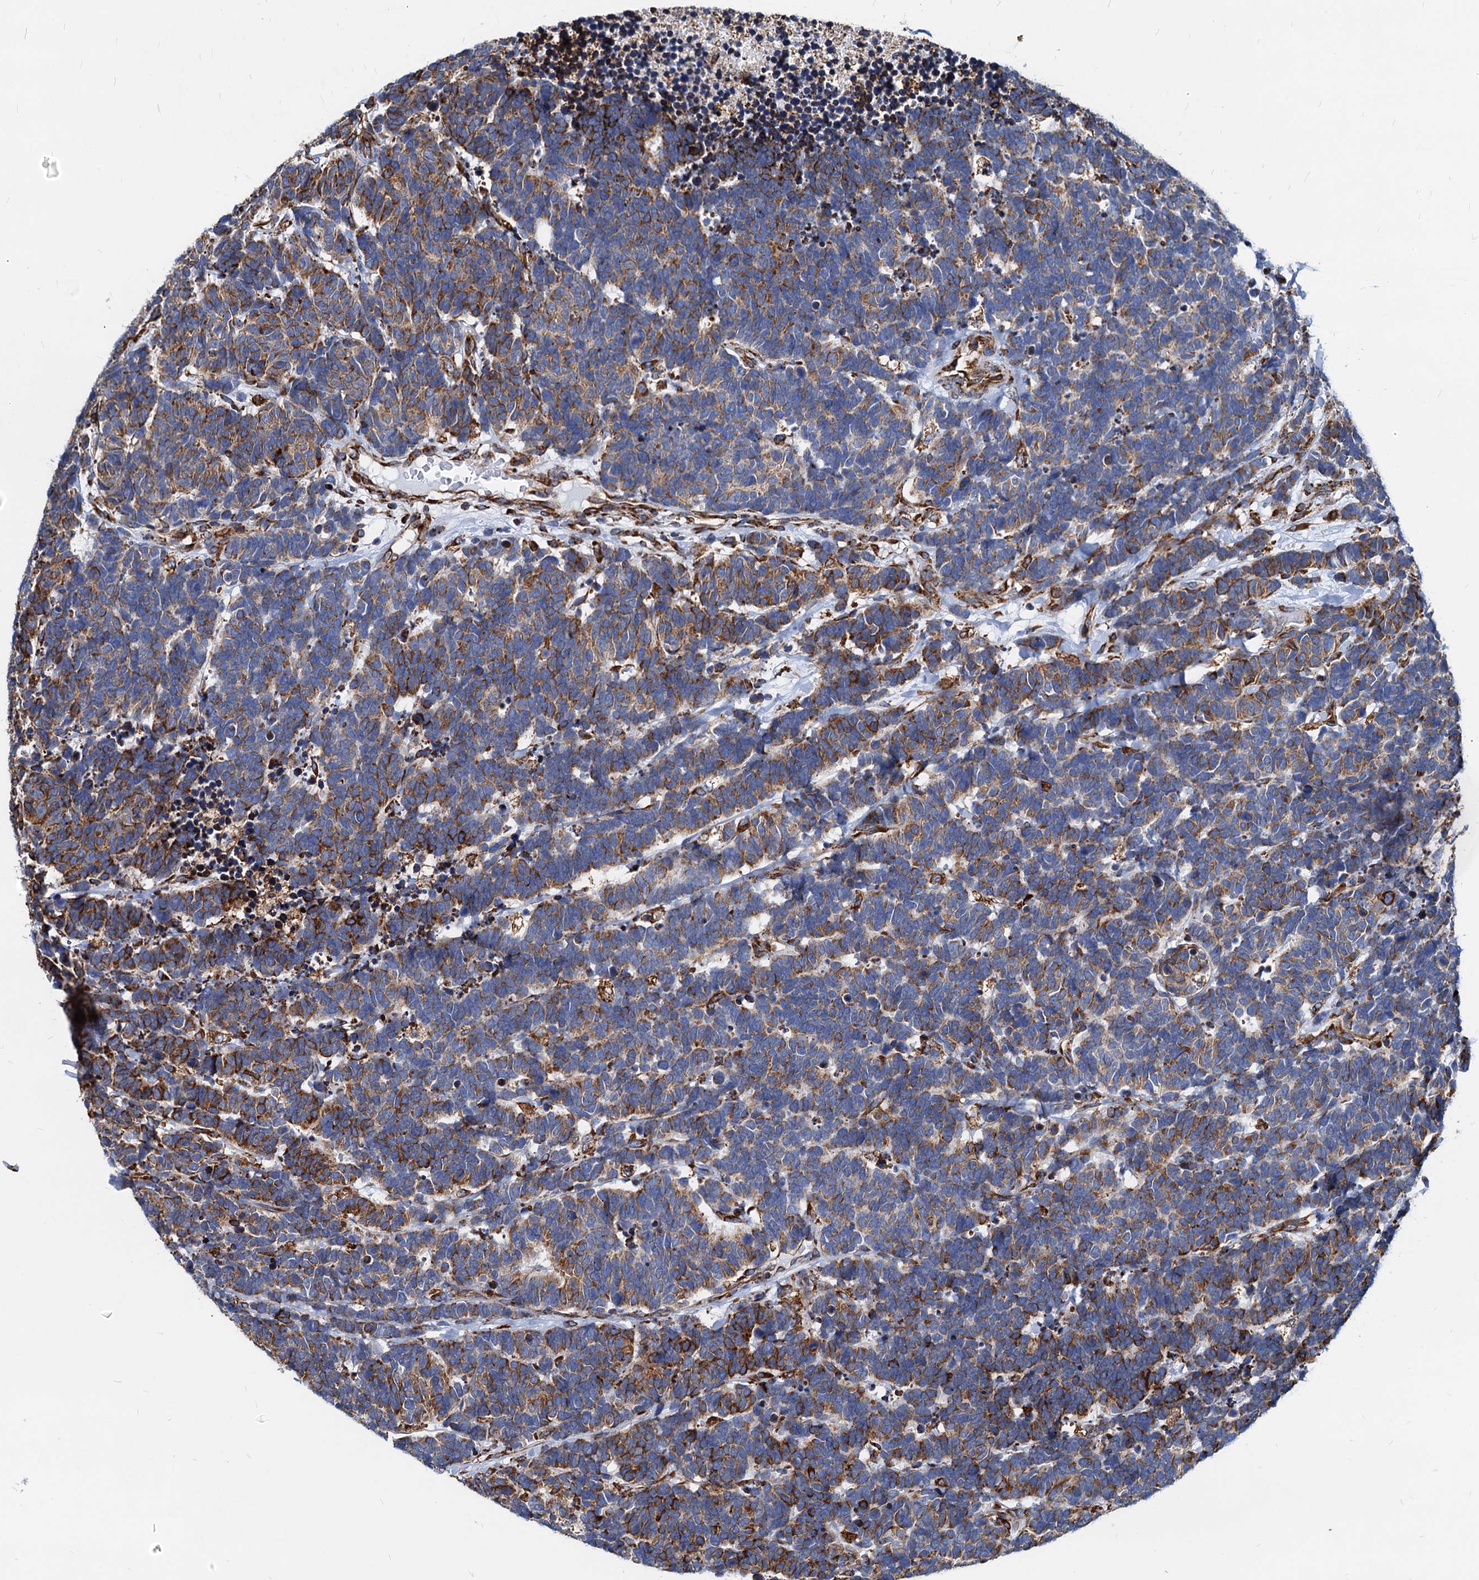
{"staining": {"intensity": "moderate", "quantity": ">75%", "location": "cytoplasmic/membranous"}, "tissue": "carcinoid", "cell_type": "Tumor cells", "image_type": "cancer", "snomed": [{"axis": "morphology", "description": "Carcinoma, NOS"}, {"axis": "morphology", "description": "Carcinoid, malignant, NOS"}, {"axis": "topography", "description": "Urinary bladder"}], "caption": "This photomicrograph displays IHC staining of malignant carcinoid, with medium moderate cytoplasmic/membranous staining in approximately >75% of tumor cells.", "gene": "HSPA5", "patient": {"sex": "male", "age": 57}}